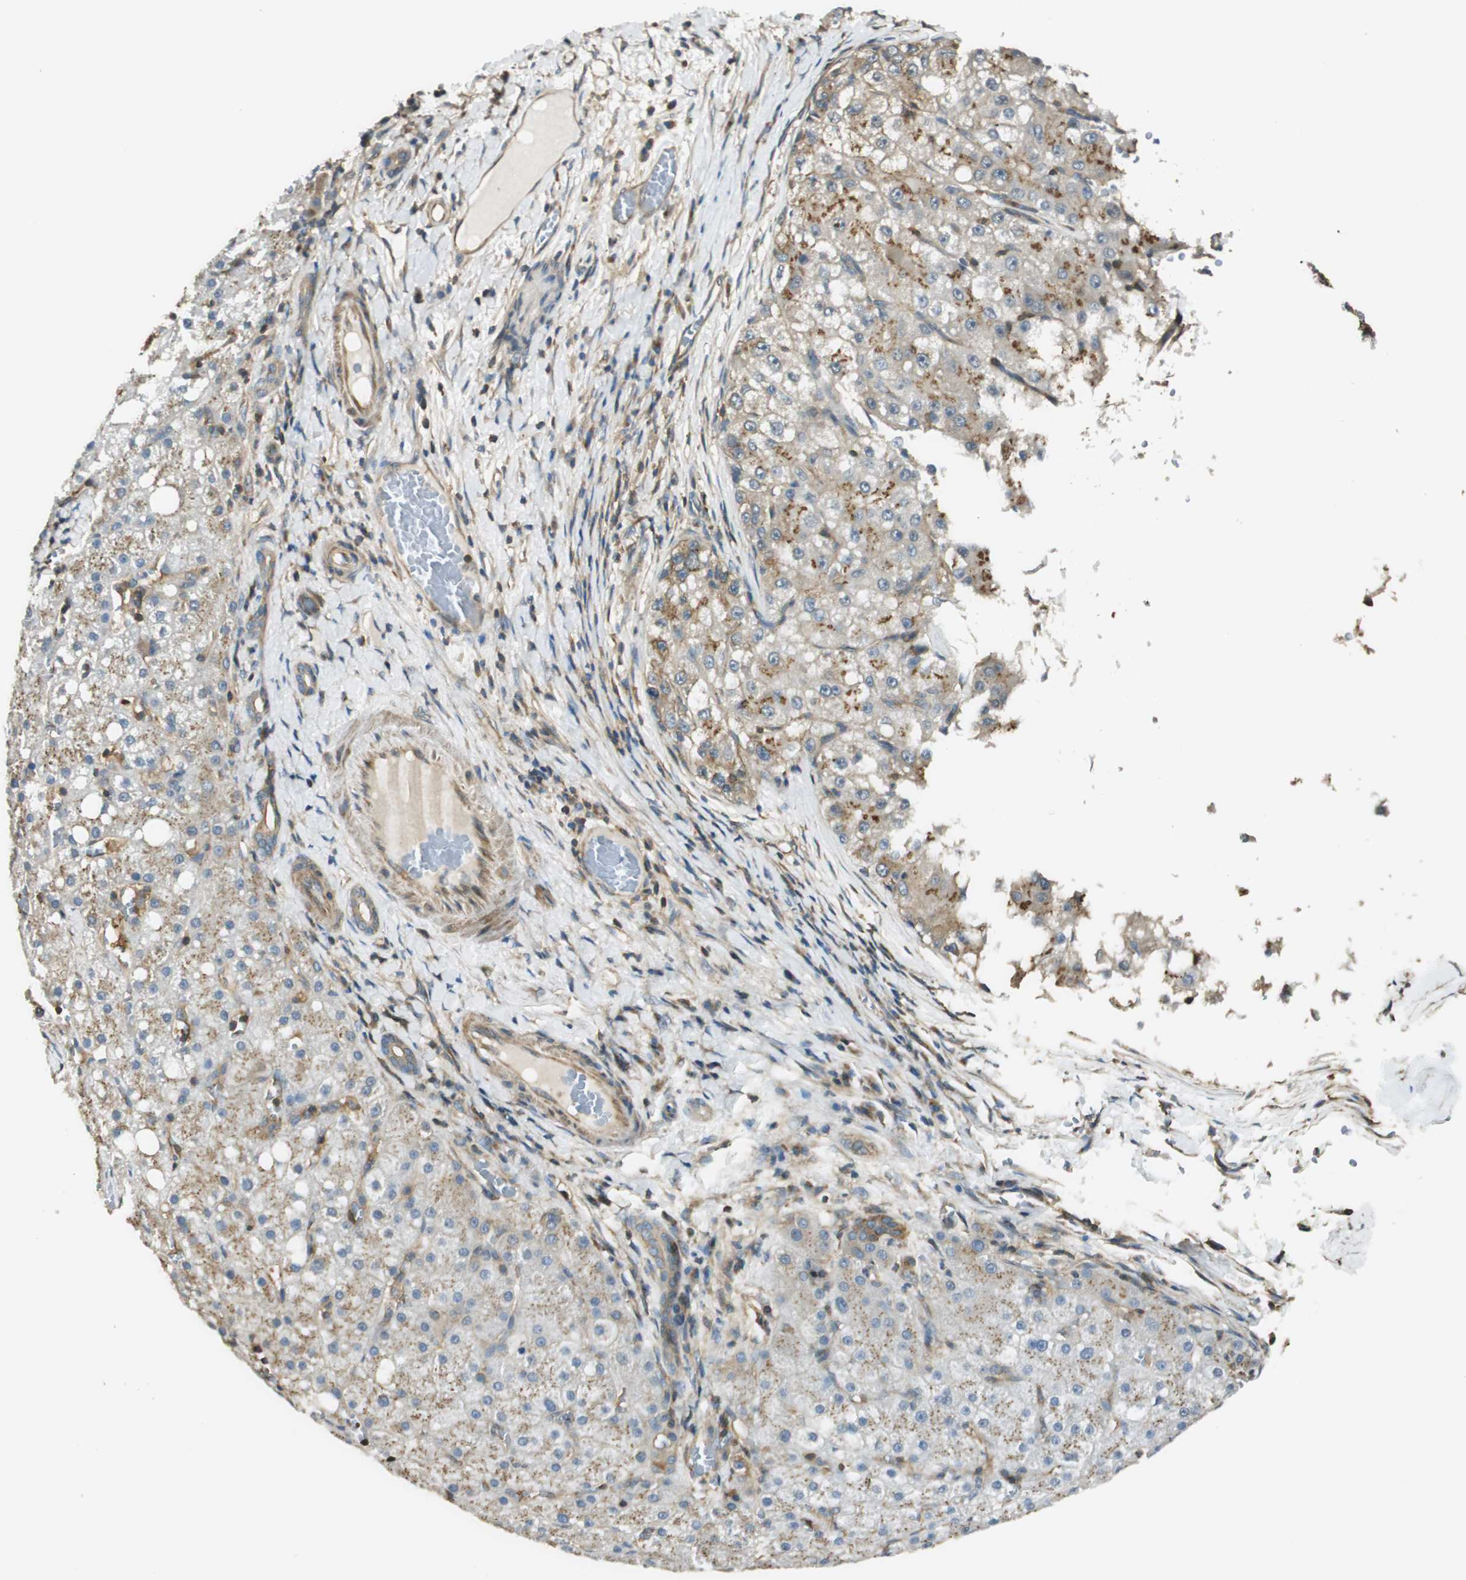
{"staining": {"intensity": "moderate", "quantity": "25%-75%", "location": "cytoplasmic/membranous"}, "tissue": "liver cancer", "cell_type": "Tumor cells", "image_type": "cancer", "snomed": [{"axis": "morphology", "description": "Carcinoma, Hepatocellular, NOS"}, {"axis": "topography", "description": "Liver"}], "caption": "Immunohistochemical staining of human hepatocellular carcinoma (liver) shows moderate cytoplasmic/membranous protein staining in approximately 25%-75% of tumor cells.", "gene": "PI4K2B", "patient": {"sex": "male", "age": 80}}